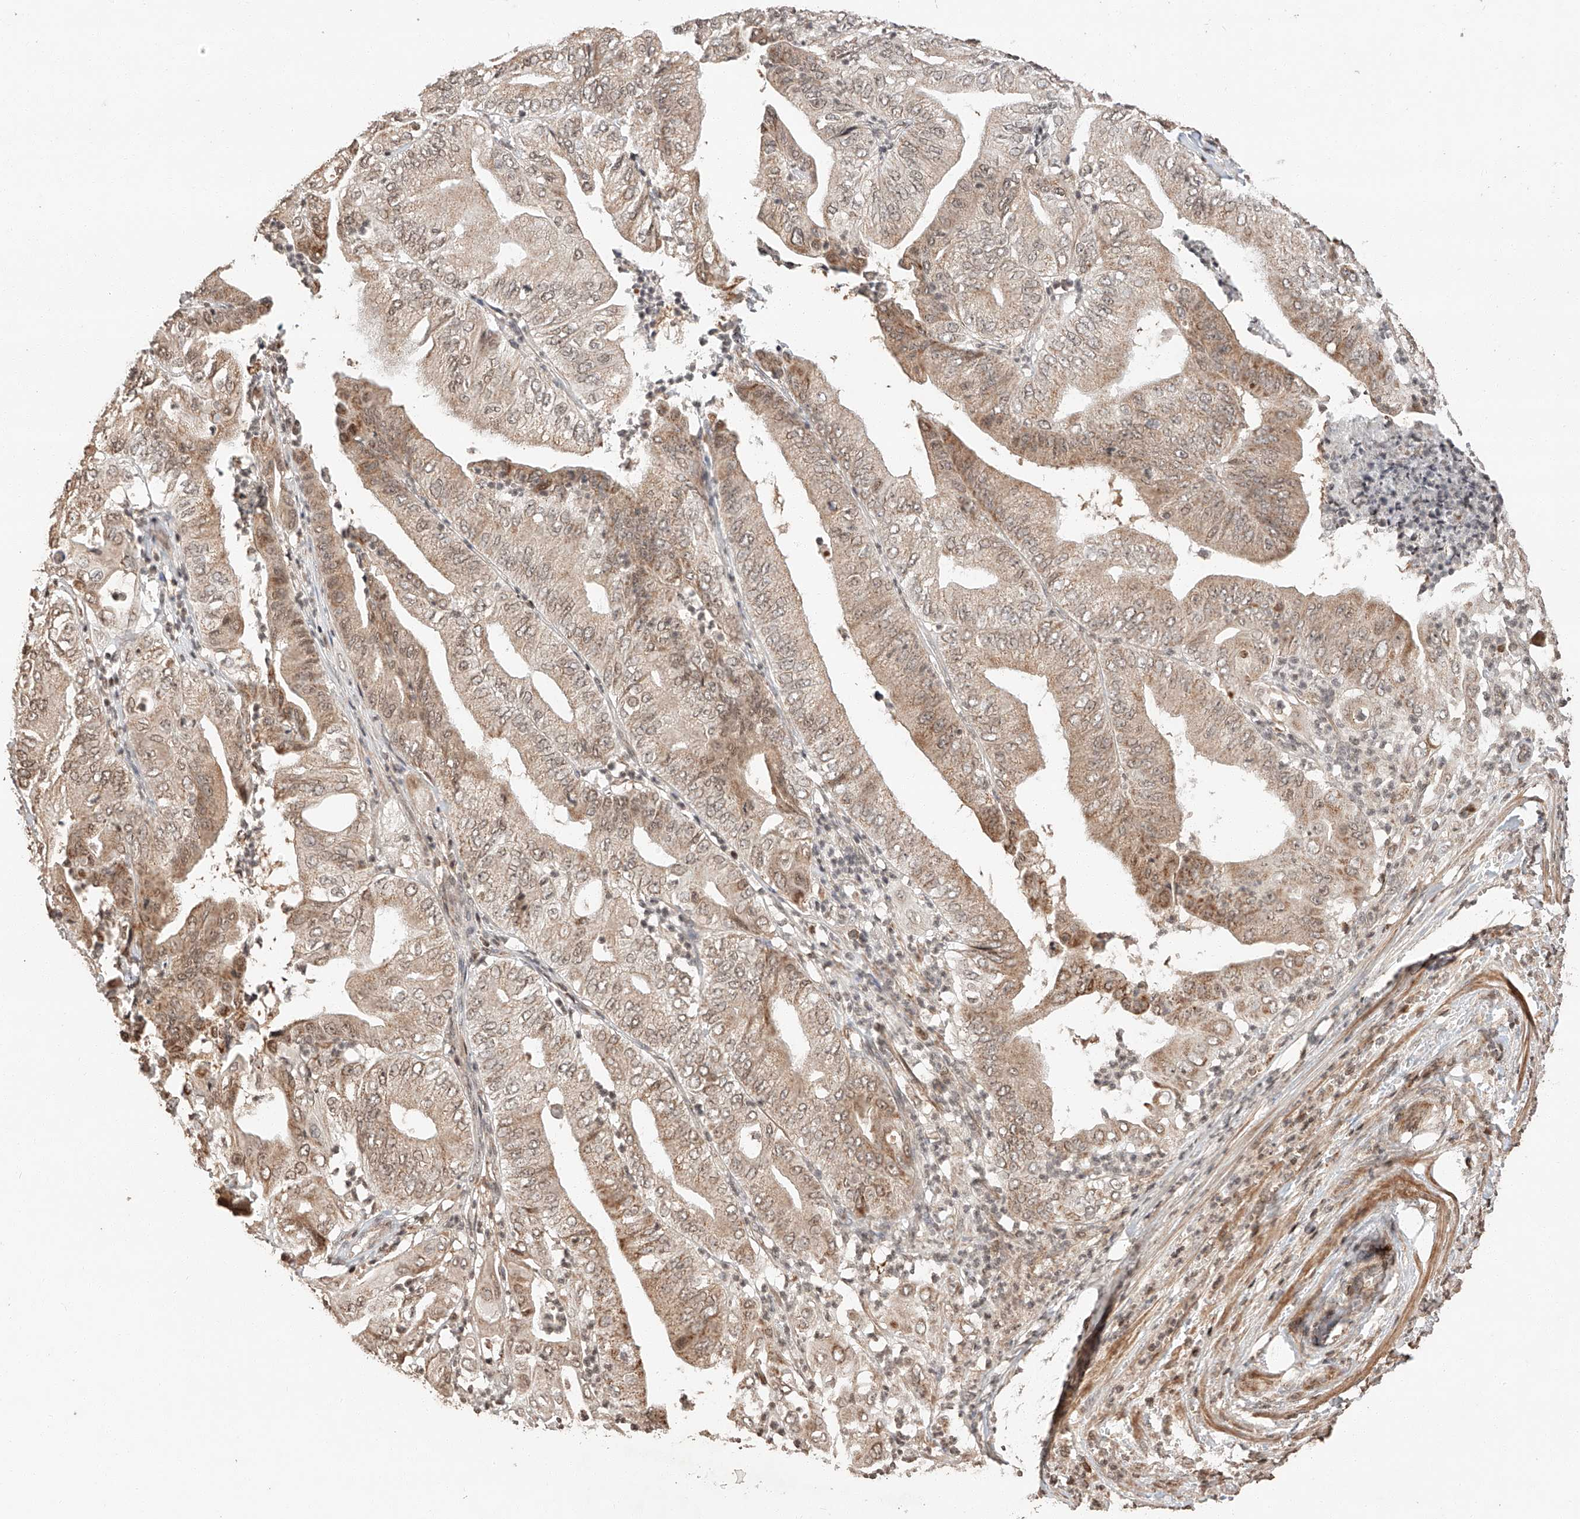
{"staining": {"intensity": "moderate", "quantity": "25%-75%", "location": "cytoplasmic/membranous,nuclear"}, "tissue": "pancreatic cancer", "cell_type": "Tumor cells", "image_type": "cancer", "snomed": [{"axis": "morphology", "description": "Adenocarcinoma, NOS"}, {"axis": "topography", "description": "Pancreas"}], "caption": "A brown stain highlights moderate cytoplasmic/membranous and nuclear expression of a protein in human pancreatic cancer tumor cells. (IHC, brightfield microscopy, high magnification).", "gene": "ARHGAP33", "patient": {"sex": "female", "age": 77}}